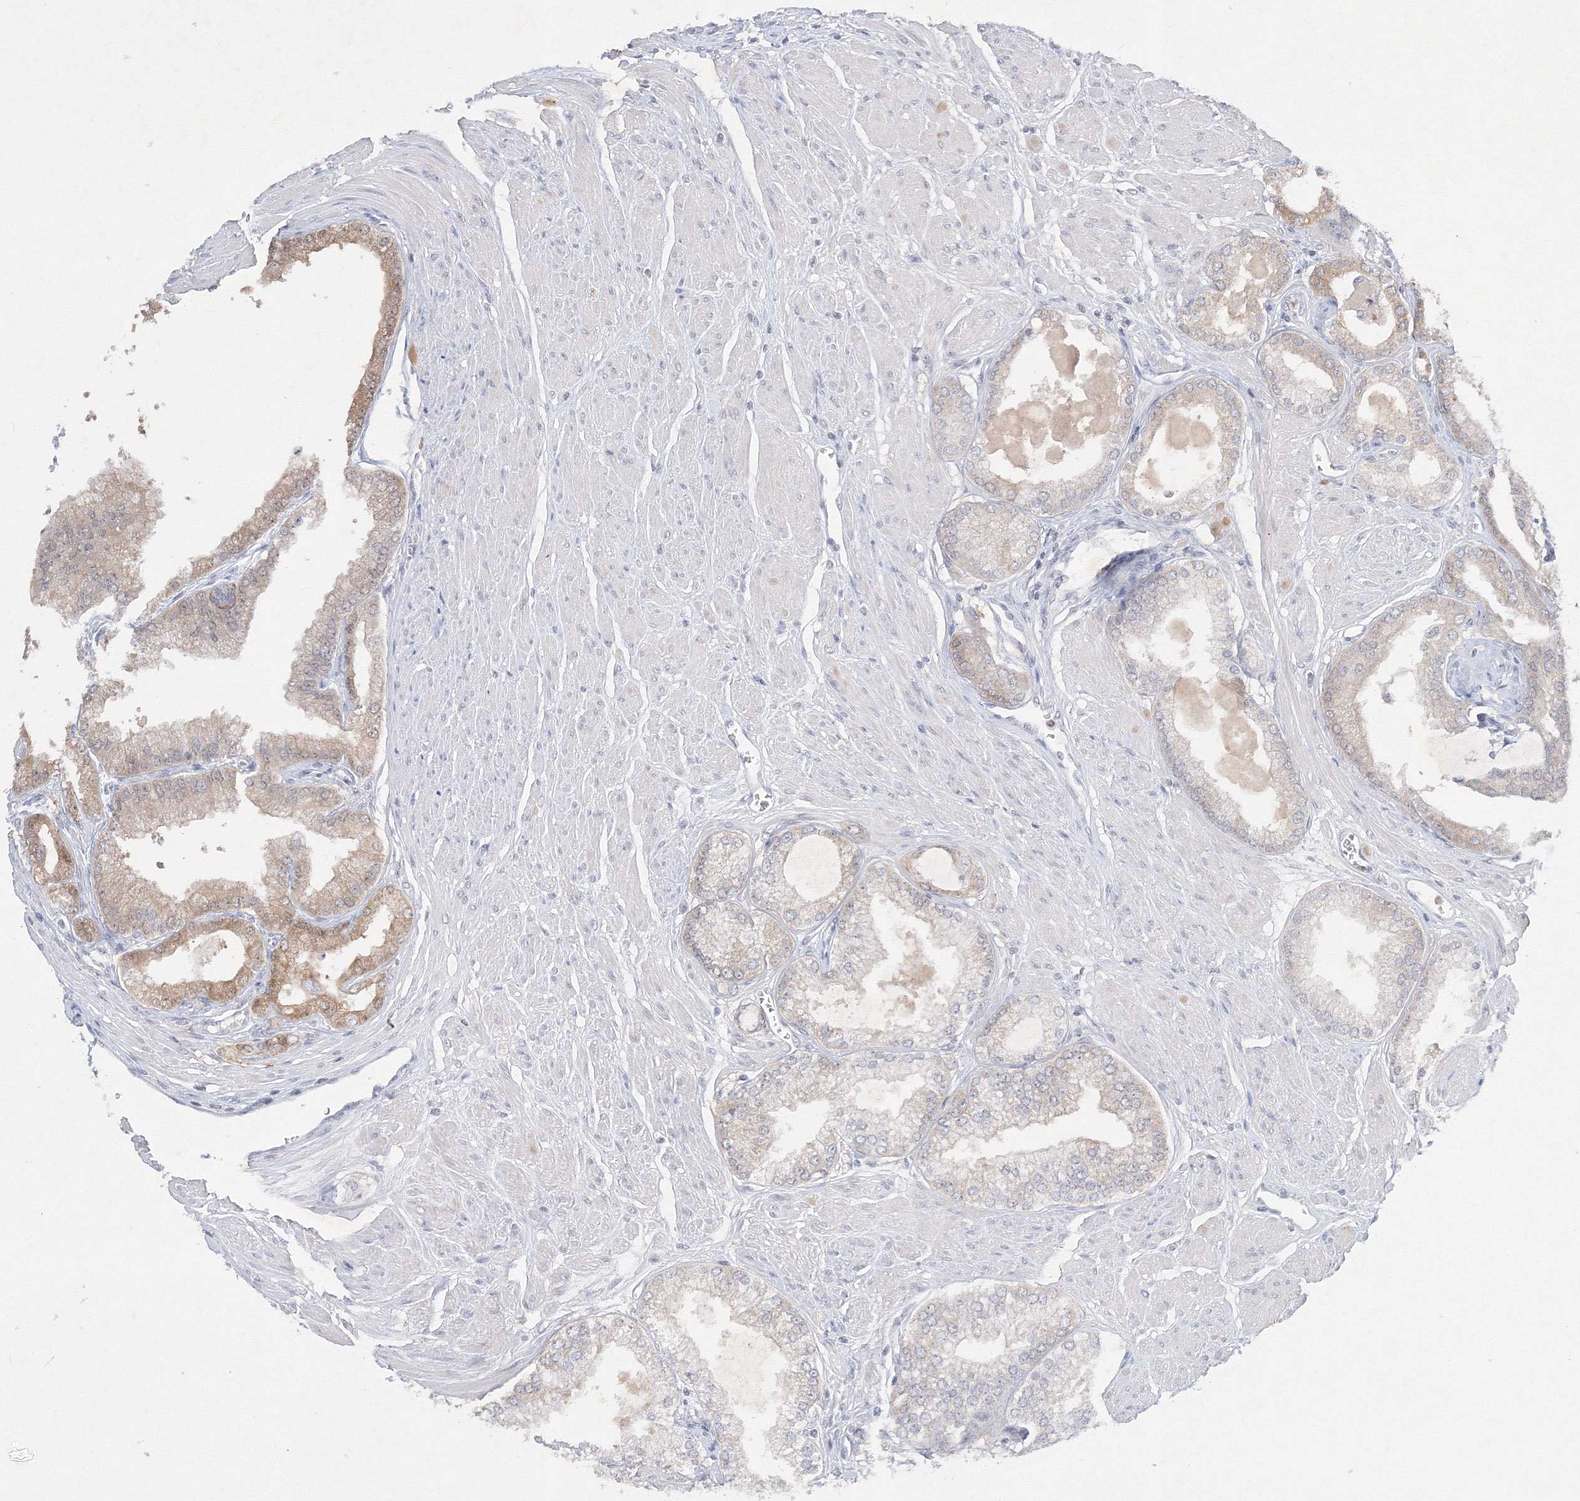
{"staining": {"intensity": "weak", "quantity": "<25%", "location": "cytoplasmic/membranous"}, "tissue": "prostate cancer", "cell_type": "Tumor cells", "image_type": "cancer", "snomed": [{"axis": "morphology", "description": "Adenocarcinoma, High grade"}, {"axis": "topography", "description": "Prostate"}], "caption": "Immunohistochemistry histopathology image of neoplastic tissue: prostate adenocarcinoma (high-grade) stained with DAB (3,3'-diaminobenzidine) exhibits no significant protein staining in tumor cells. Brightfield microscopy of immunohistochemistry stained with DAB (3,3'-diaminobenzidine) (brown) and hematoxylin (blue), captured at high magnification.", "gene": "NXPE3", "patient": {"sex": "male", "age": 61}}